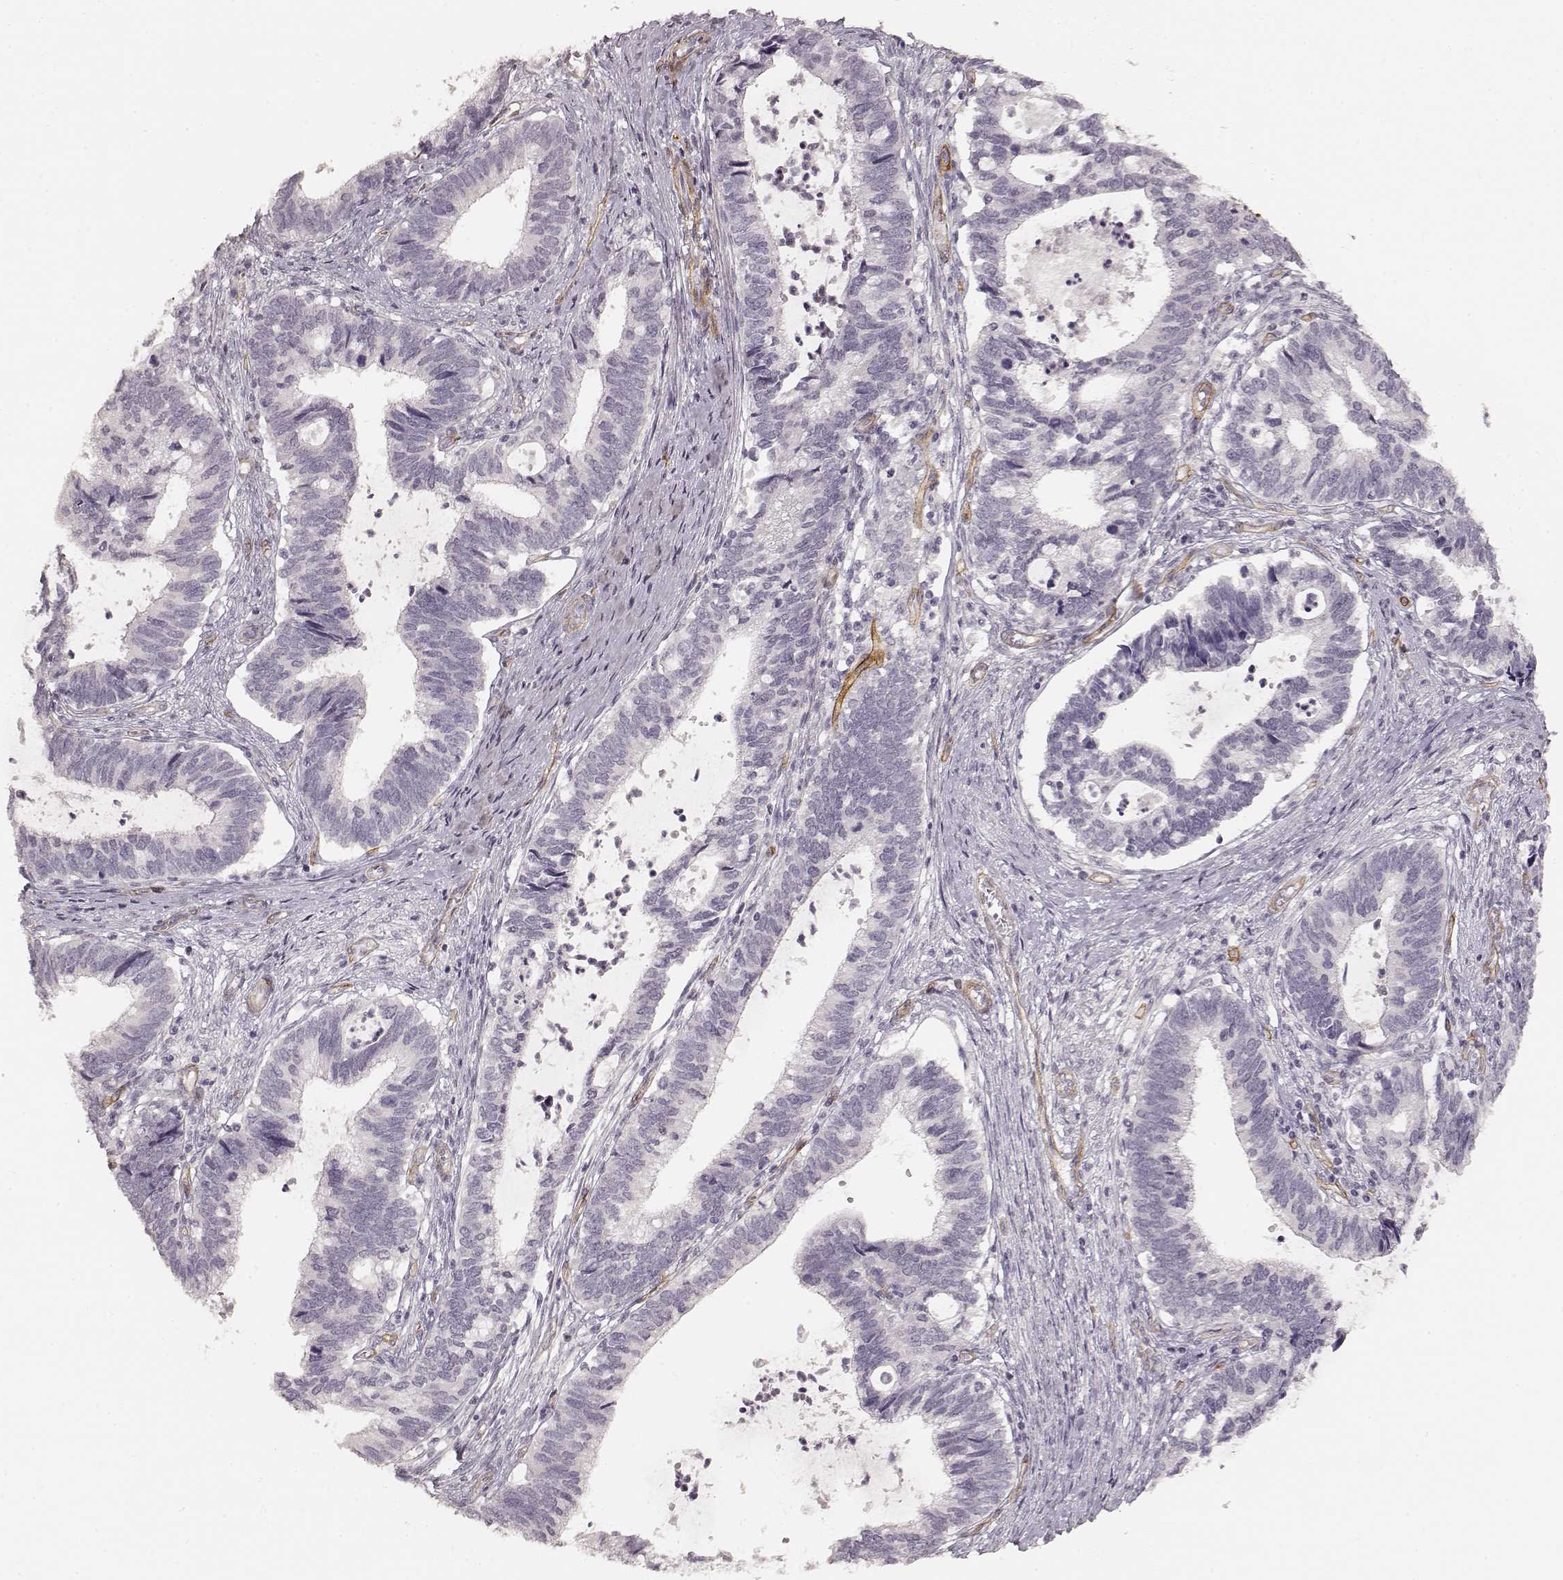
{"staining": {"intensity": "negative", "quantity": "none", "location": "none"}, "tissue": "cervical cancer", "cell_type": "Tumor cells", "image_type": "cancer", "snomed": [{"axis": "morphology", "description": "Adenocarcinoma, NOS"}, {"axis": "topography", "description": "Cervix"}], "caption": "DAB (3,3'-diaminobenzidine) immunohistochemical staining of human cervical cancer reveals no significant expression in tumor cells.", "gene": "LAMA4", "patient": {"sex": "female", "age": 42}}